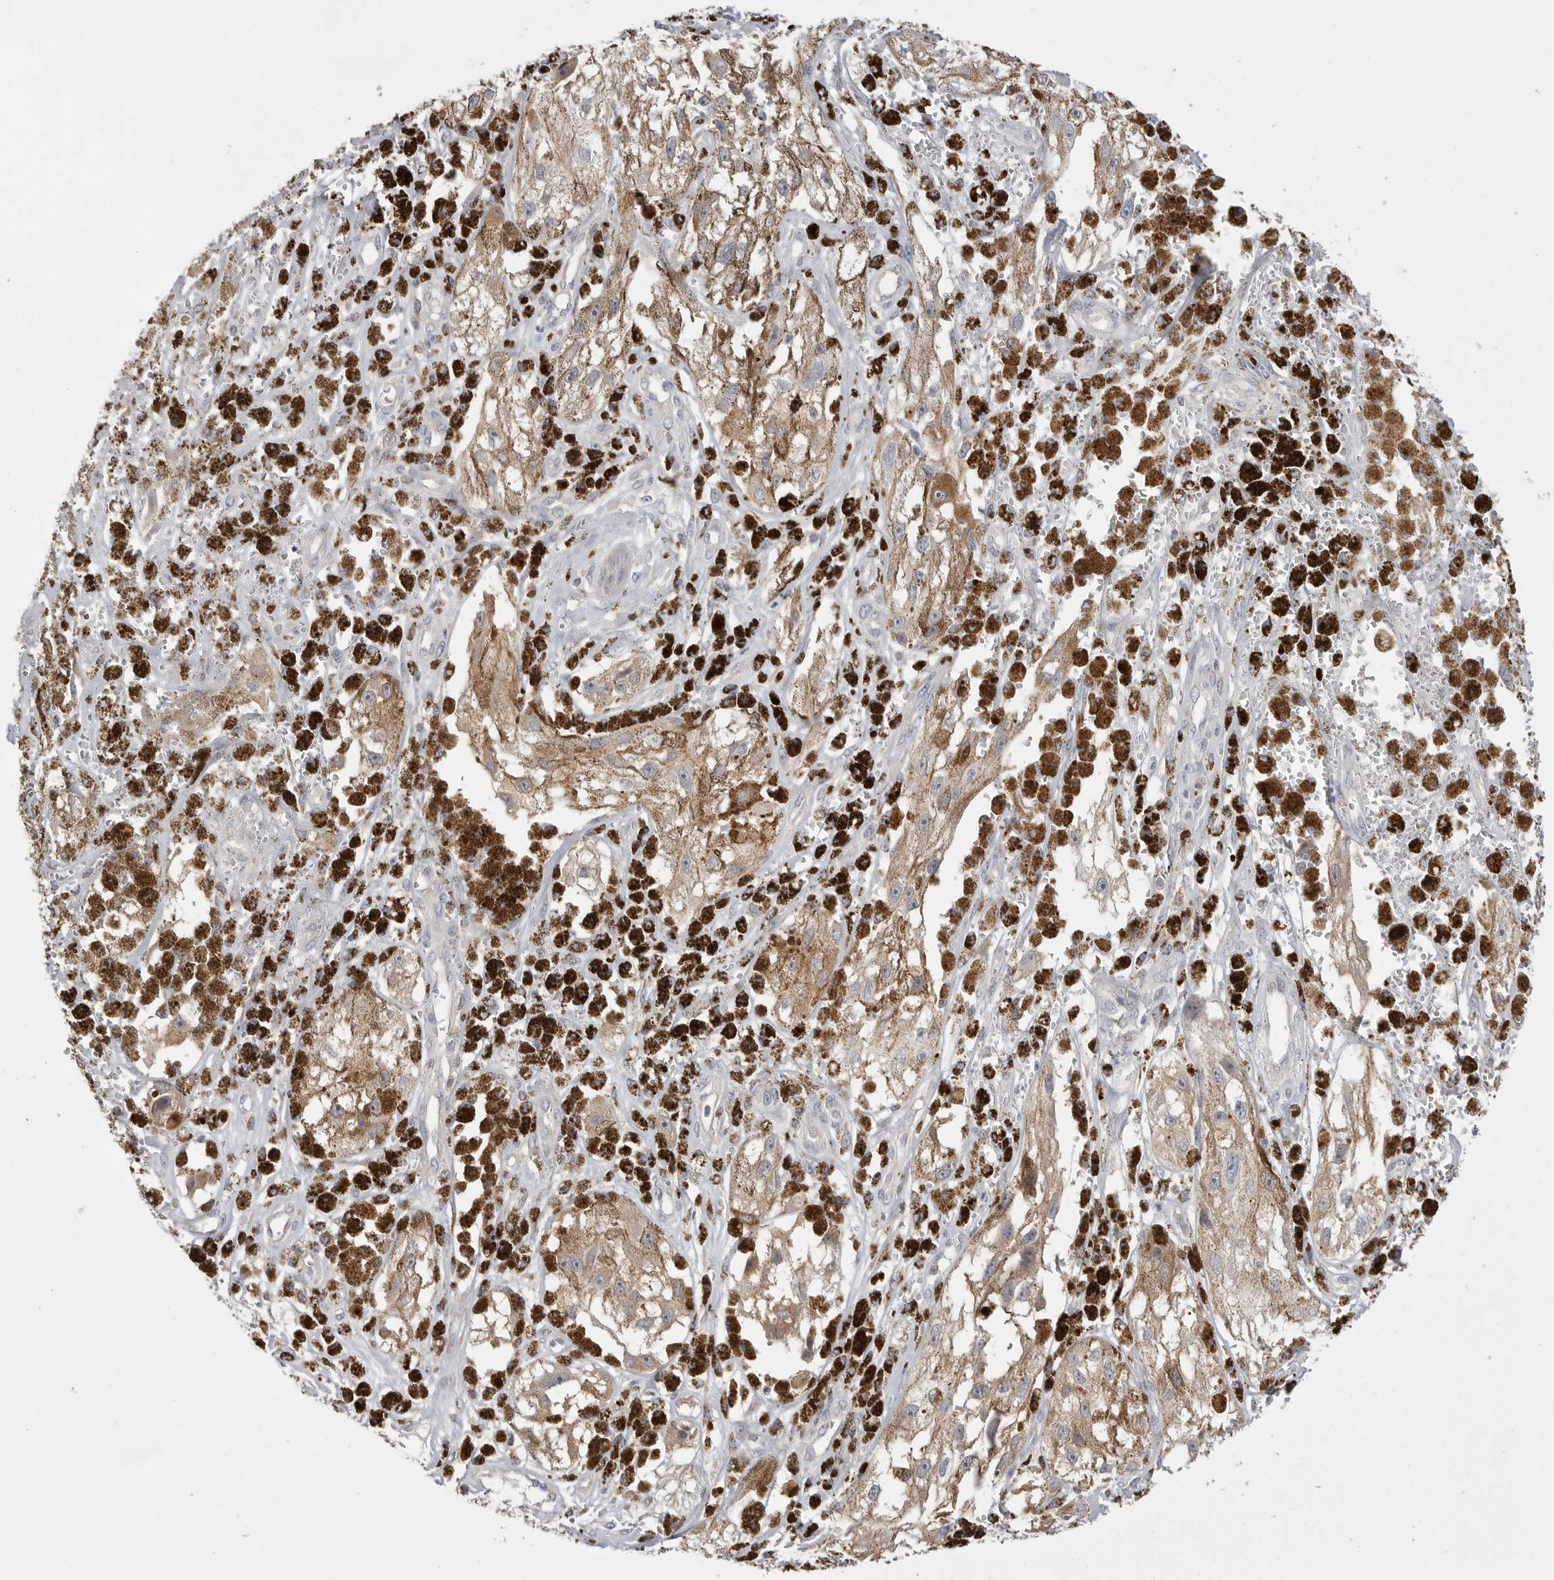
{"staining": {"intensity": "negative", "quantity": "none", "location": "none"}, "tissue": "melanoma", "cell_type": "Tumor cells", "image_type": "cancer", "snomed": [{"axis": "morphology", "description": "Malignant melanoma, NOS"}, {"axis": "topography", "description": "Skin"}], "caption": "A histopathology image of human melanoma is negative for staining in tumor cells. (Brightfield microscopy of DAB immunohistochemistry at high magnification).", "gene": "KYAT3", "patient": {"sex": "male", "age": 88}}